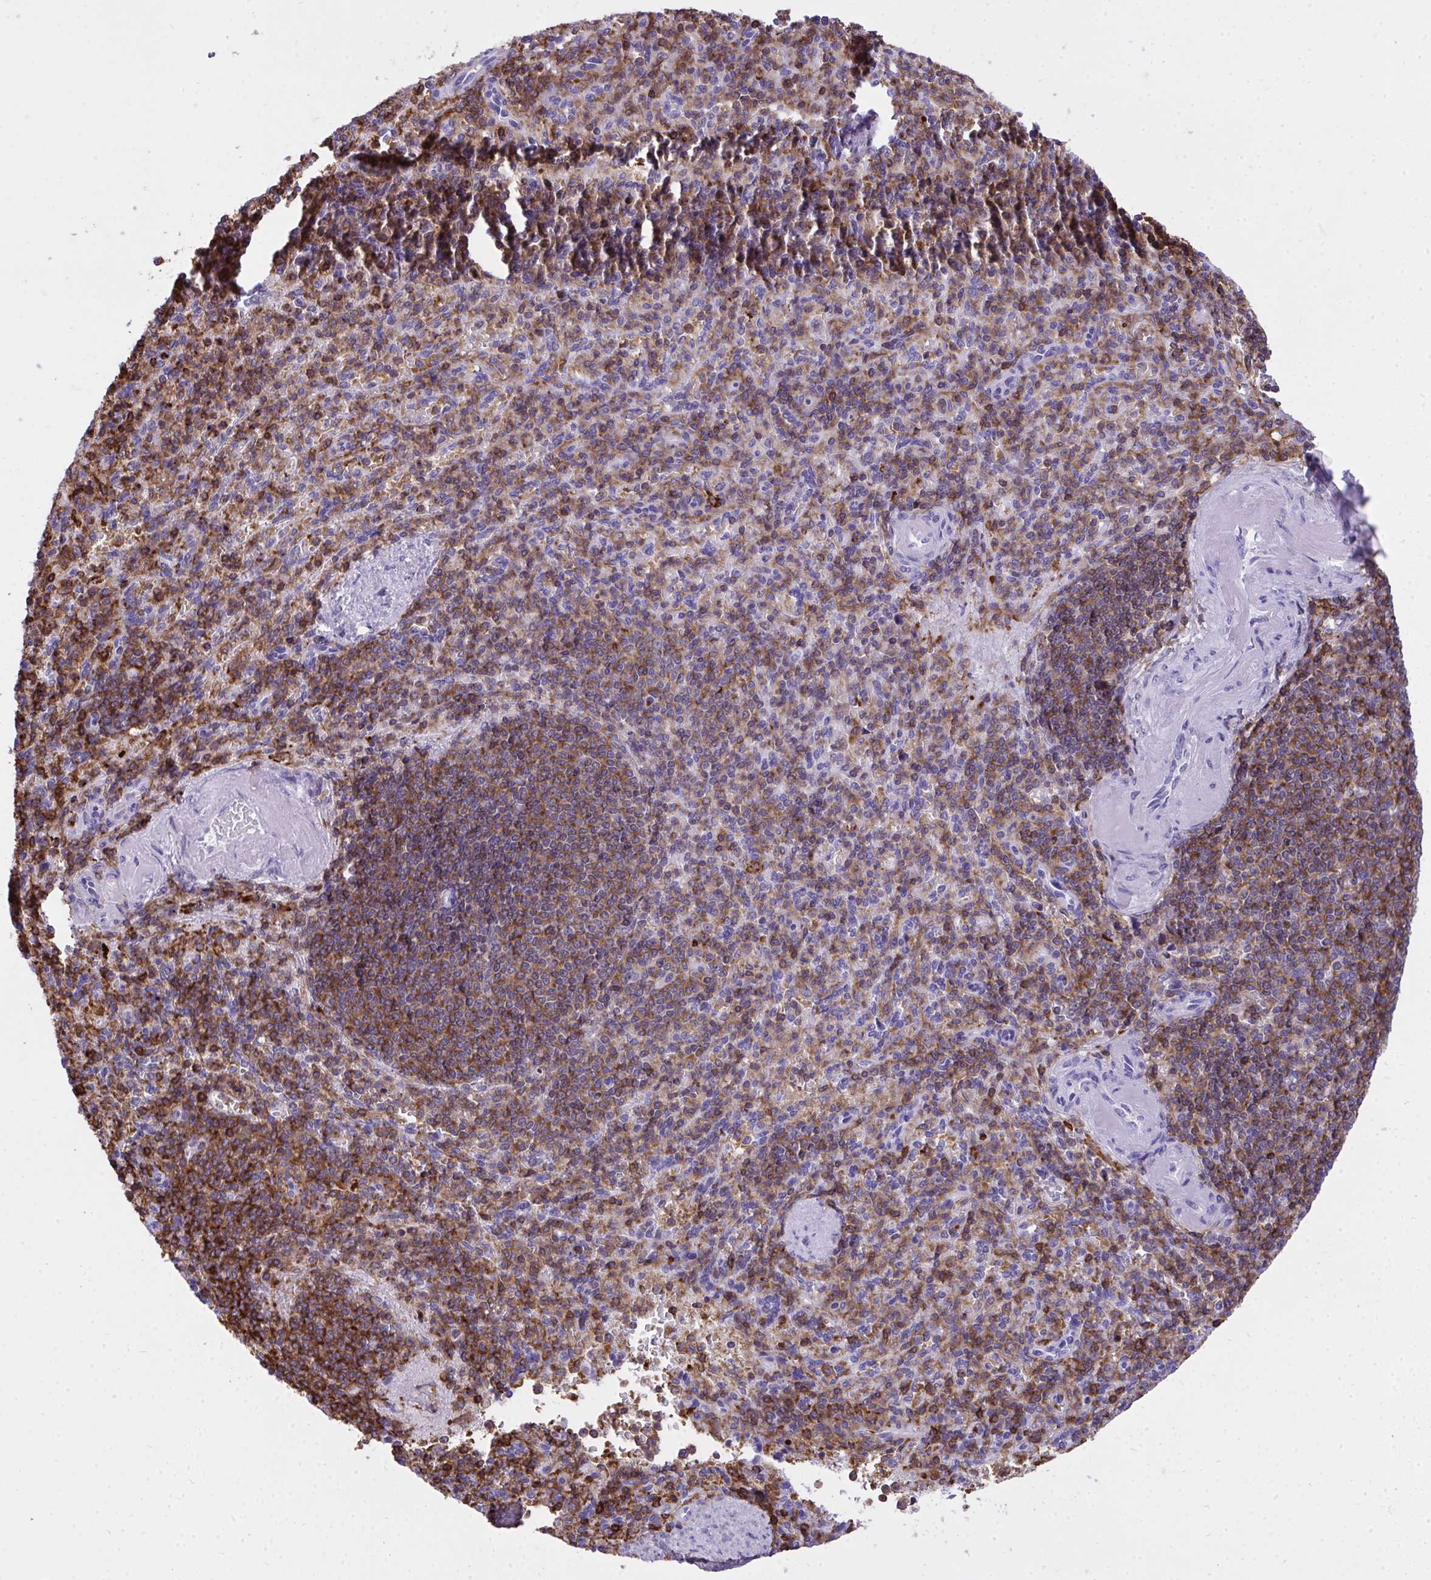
{"staining": {"intensity": "strong", "quantity": ">75%", "location": "cytoplasmic/membranous"}, "tissue": "spleen", "cell_type": "Cells in red pulp", "image_type": "normal", "snomed": [{"axis": "morphology", "description": "Normal tissue, NOS"}, {"axis": "topography", "description": "Spleen"}], "caption": "The photomicrograph shows staining of unremarkable spleen, revealing strong cytoplasmic/membranous protein staining (brown color) within cells in red pulp.", "gene": "AP5M1", "patient": {"sex": "female", "age": 74}}